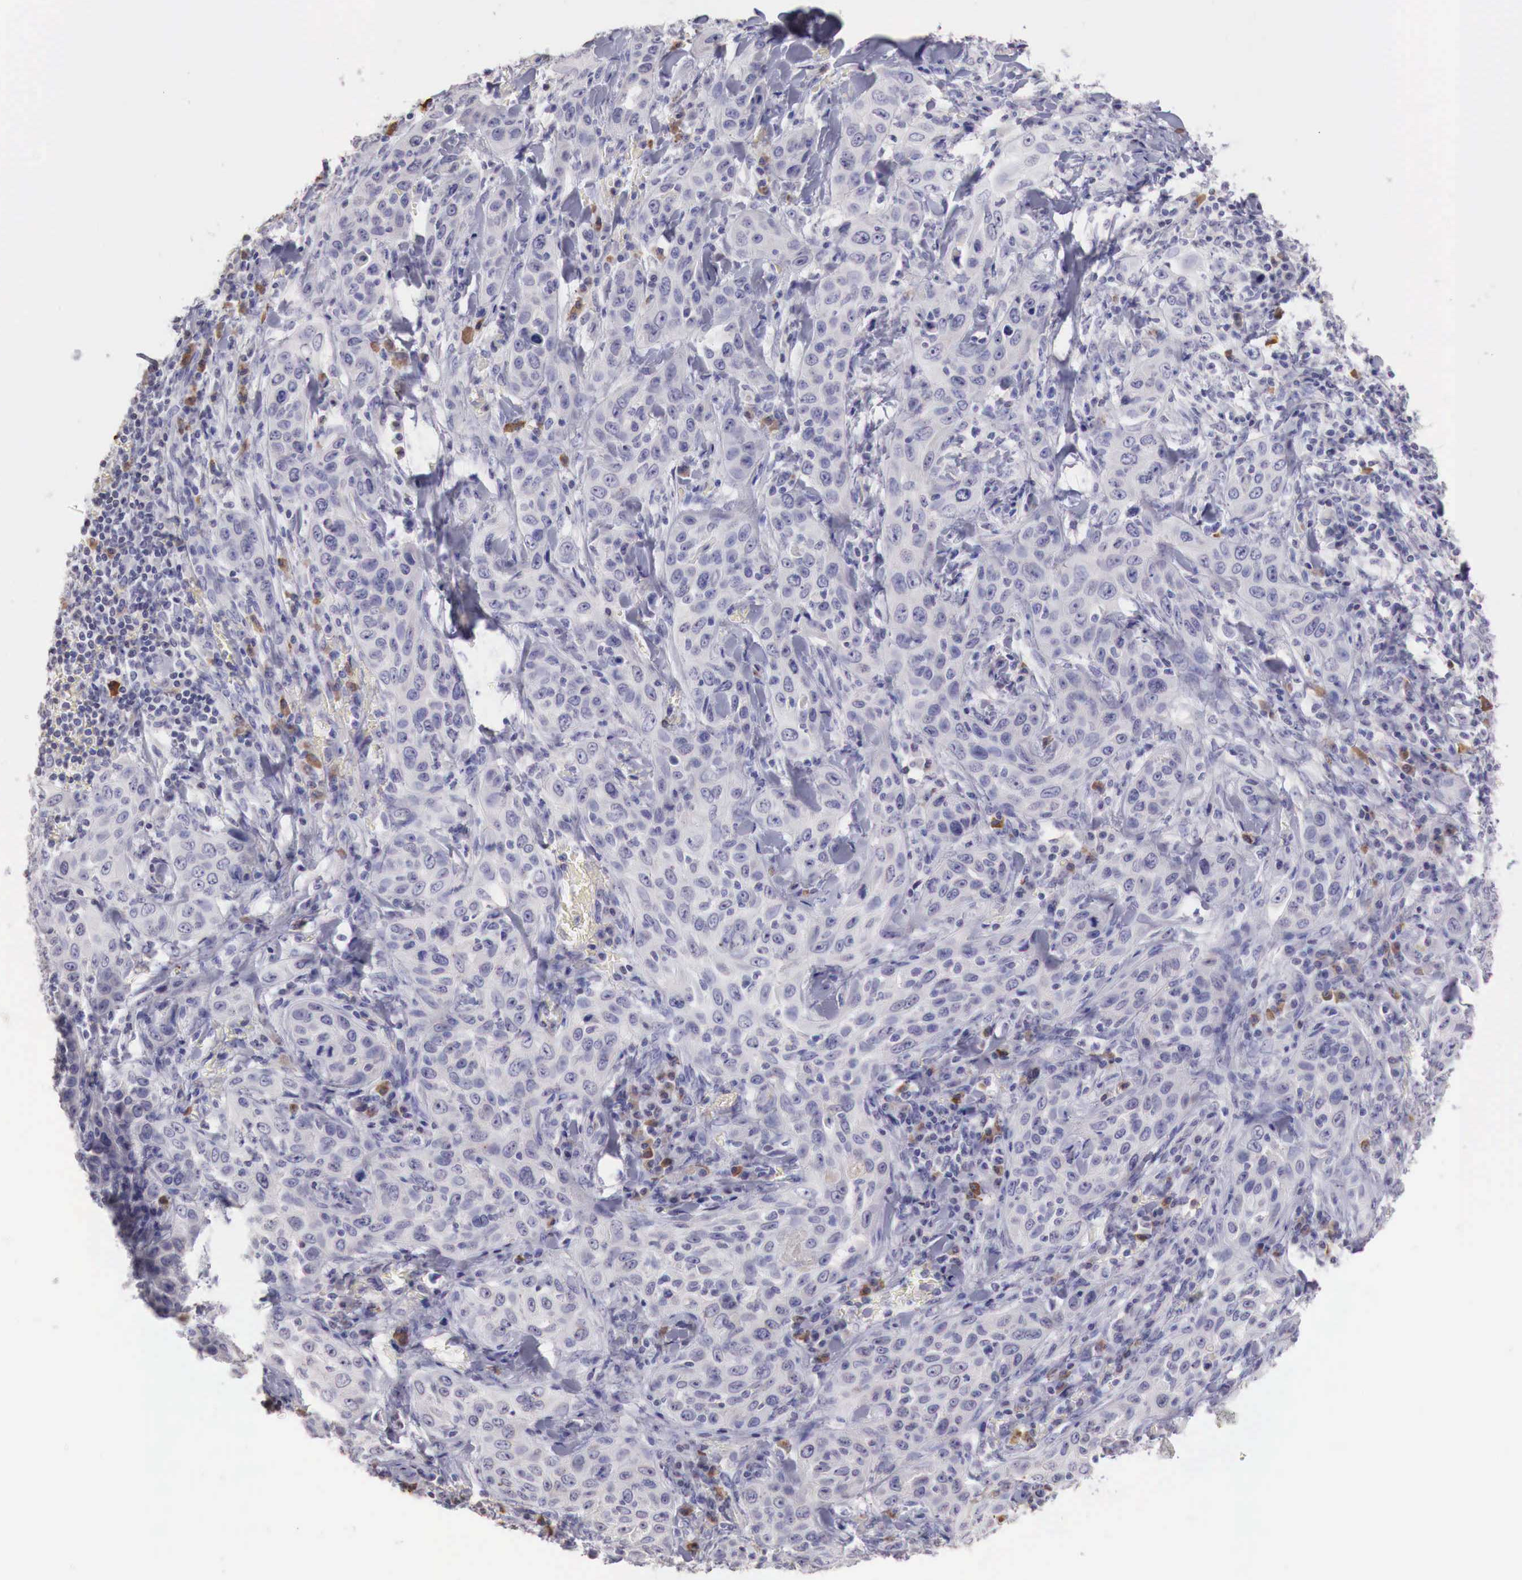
{"staining": {"intensity": "weak", "quantity": "25%-75%", "location": "cytoplasmic/membranous"}, "tissue": "skin cancer", "cell_type": "Tumor cells", "image_type": "cancer", "snomed": [{"axis": "morphology", "description": "Squamous cell carcinoma, NOS"}, {"axis": "topography", "description": "Skin"}], "caption": "Protein analysis of skin squamous cell carcinoma tissue exhibits weak cytoplasmic/membranous staining in approximately 25%-75% of tumor cells.", "gene": "XPNPEP2", "patient": {"sex": "male", "age": 84}}